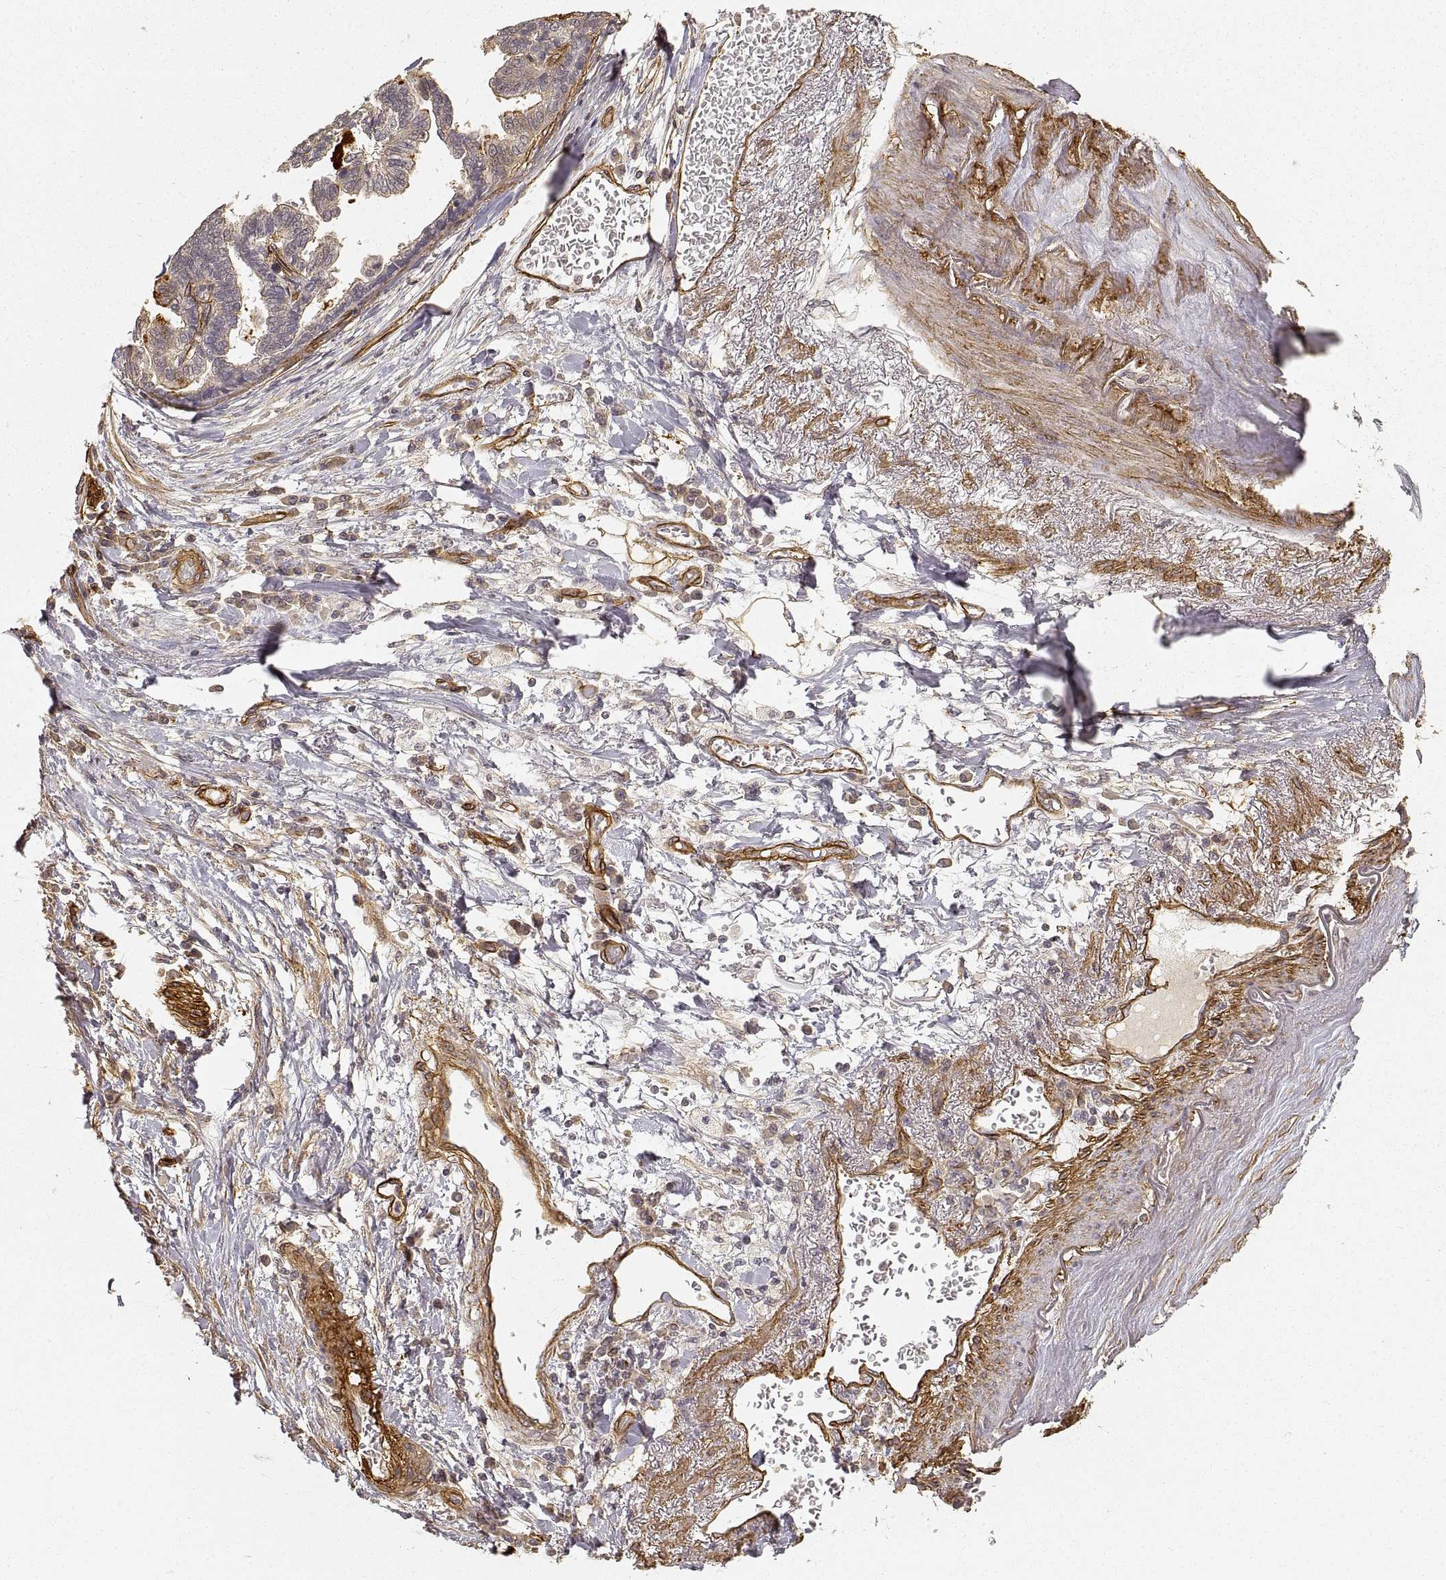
{"staining": {"intensity": "weak", "quantity": "<25%", "location": "cytoplasmic/membranous"}, "tissue": "stomach cancer", "cell_type": "Tumor cells", "image_type": "cancer", "snomed": [{"axis": "morphology", "description": "Adenocarcinoma, NOS"}, {"axis": "topography", "description": "Stomach"}], "caption": "DAB immunohistochemical staining of human stomach adenocarcinoma reveals no significant staining in tumor cells.", "gene": "LAMA4", "patient": {"sex": "male", "age": 83}}